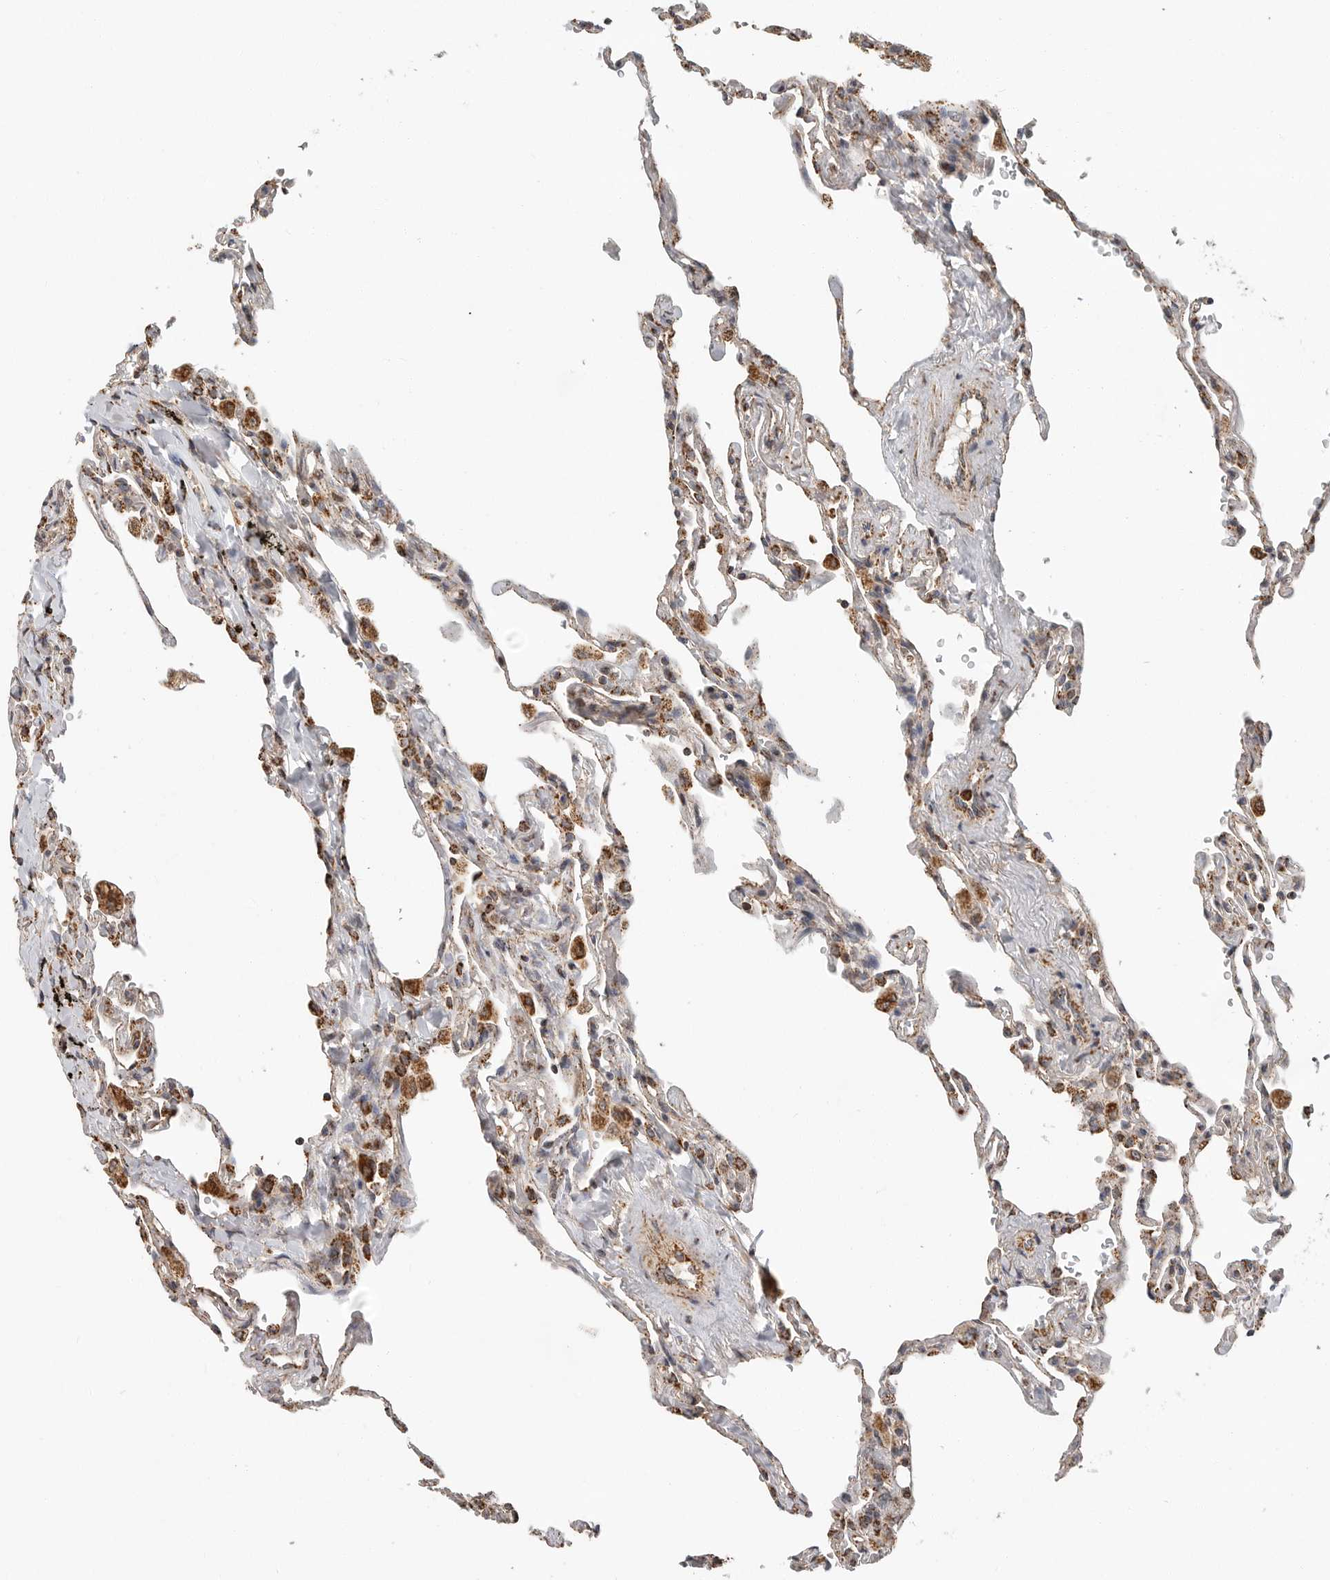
{"staining": {"intensity": "moderate", "quantity": ">75%", "location": "cytoplasmic/membranous"}, "tissue": "lung", "cell_type": "Alveolar cells", "image_type": "normal", "snomed": [{"axis": "morphology", "description": "Normal tissue, NOS"}, {"axis": "topography", "description": "Lung"}], "caption": "Immunohistochemical staining of unremarkable human lung reveals moderate cytoplasmic/membranous protein staining in approximately >75% of alveolar cells. (DAB = brown stain, brightfield microscopy at high magnification).", "gene": "GCNT2", "patient": {"sex": "male", "age": 59}}